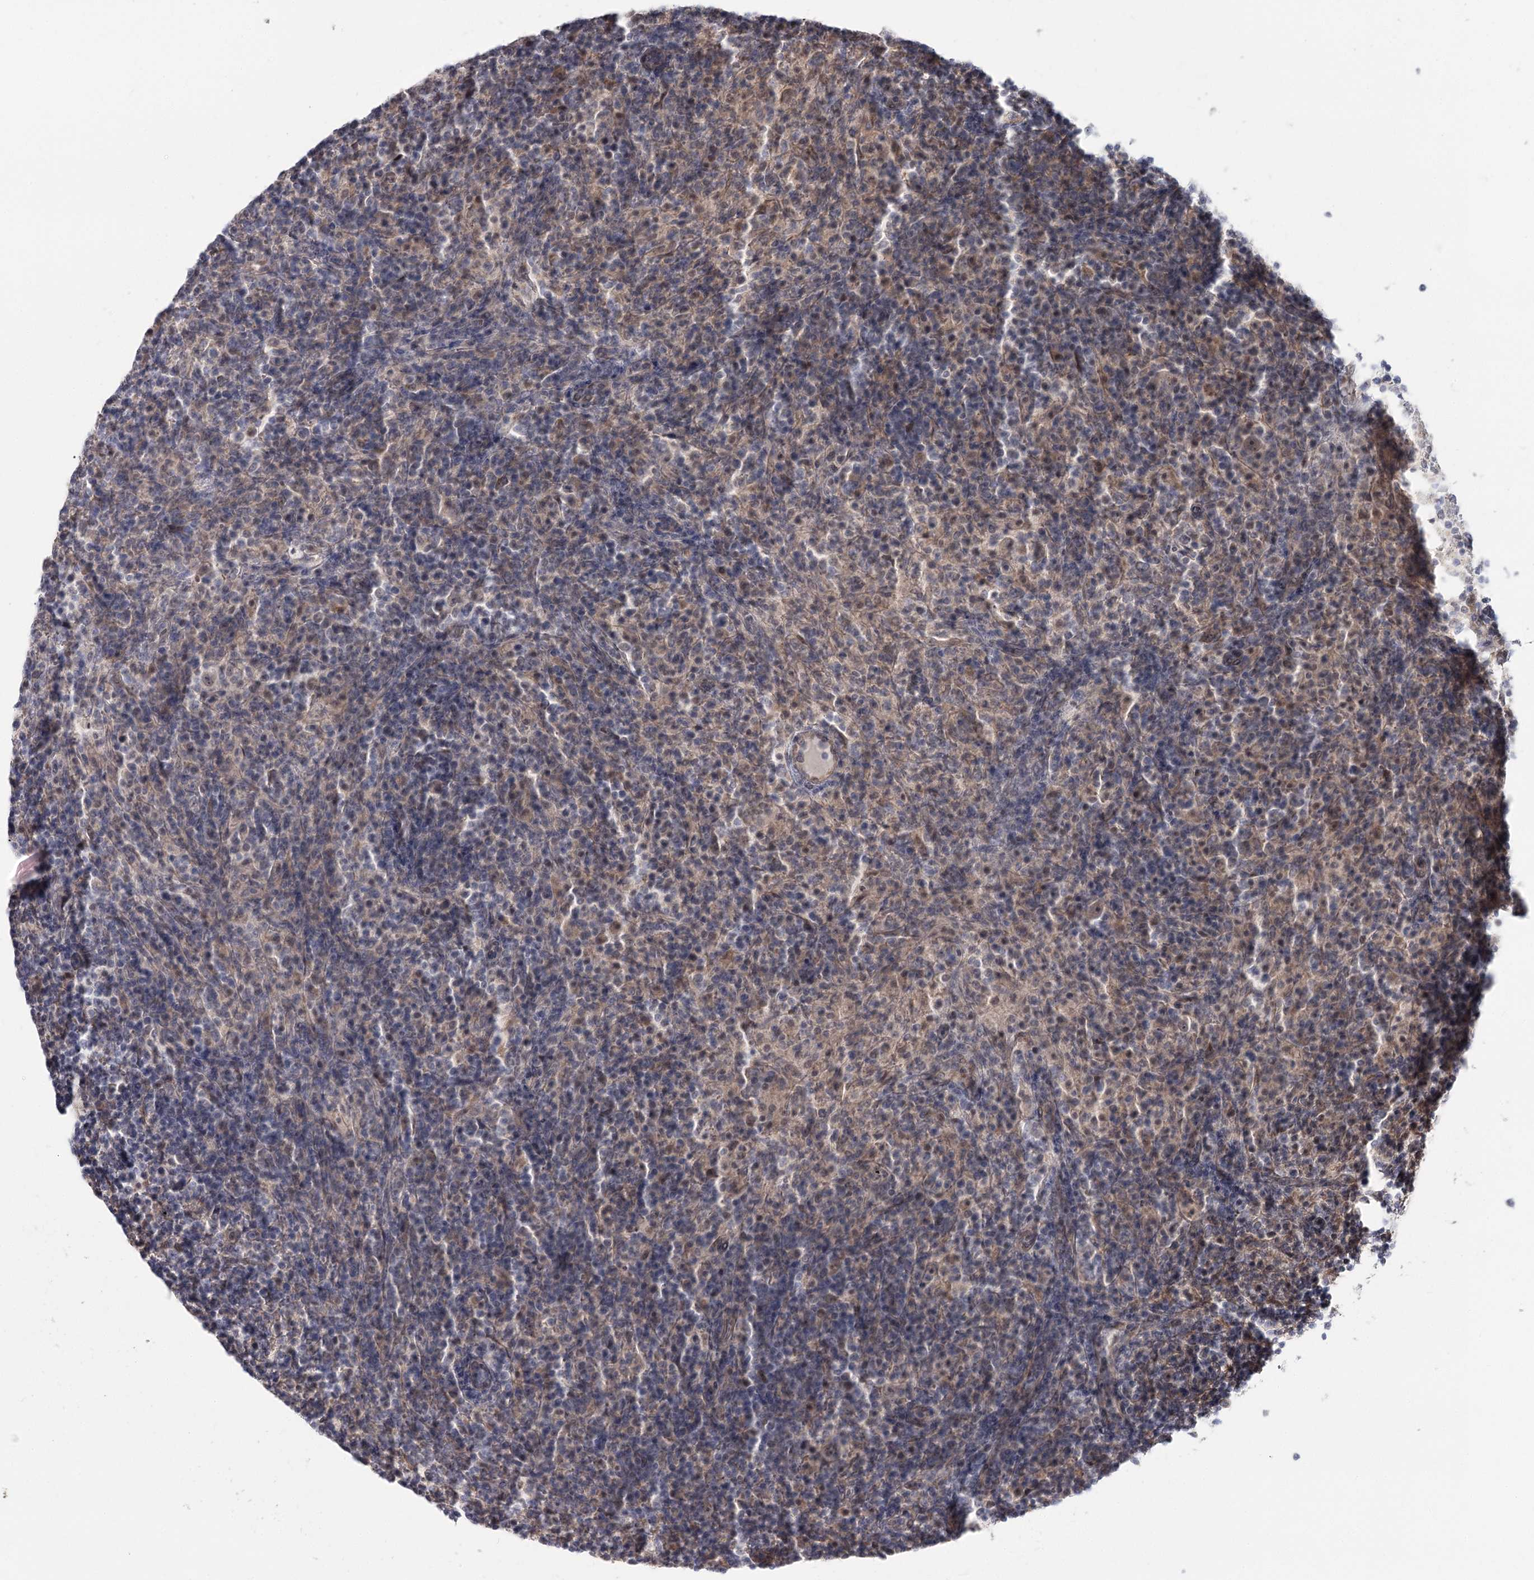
{"staining": {"intensity": "negative", "quantity": "none", "location": "none"}, "tissue": "lymphoma", "cell_type": "Tumor cells", "image_type": "cancer", "snomed": [{"axis": "morphology", "description": "Hodgkin's disease, NOS"}, {"axis": "topography", "description": "Lymph node"}], "caption": "IHC image of human lymphoma stained for a protein (brown), which reveals no staining in tumor cells.", "gene": "TBC1D9B", "patient": {"sex": "male", "age": 70}}